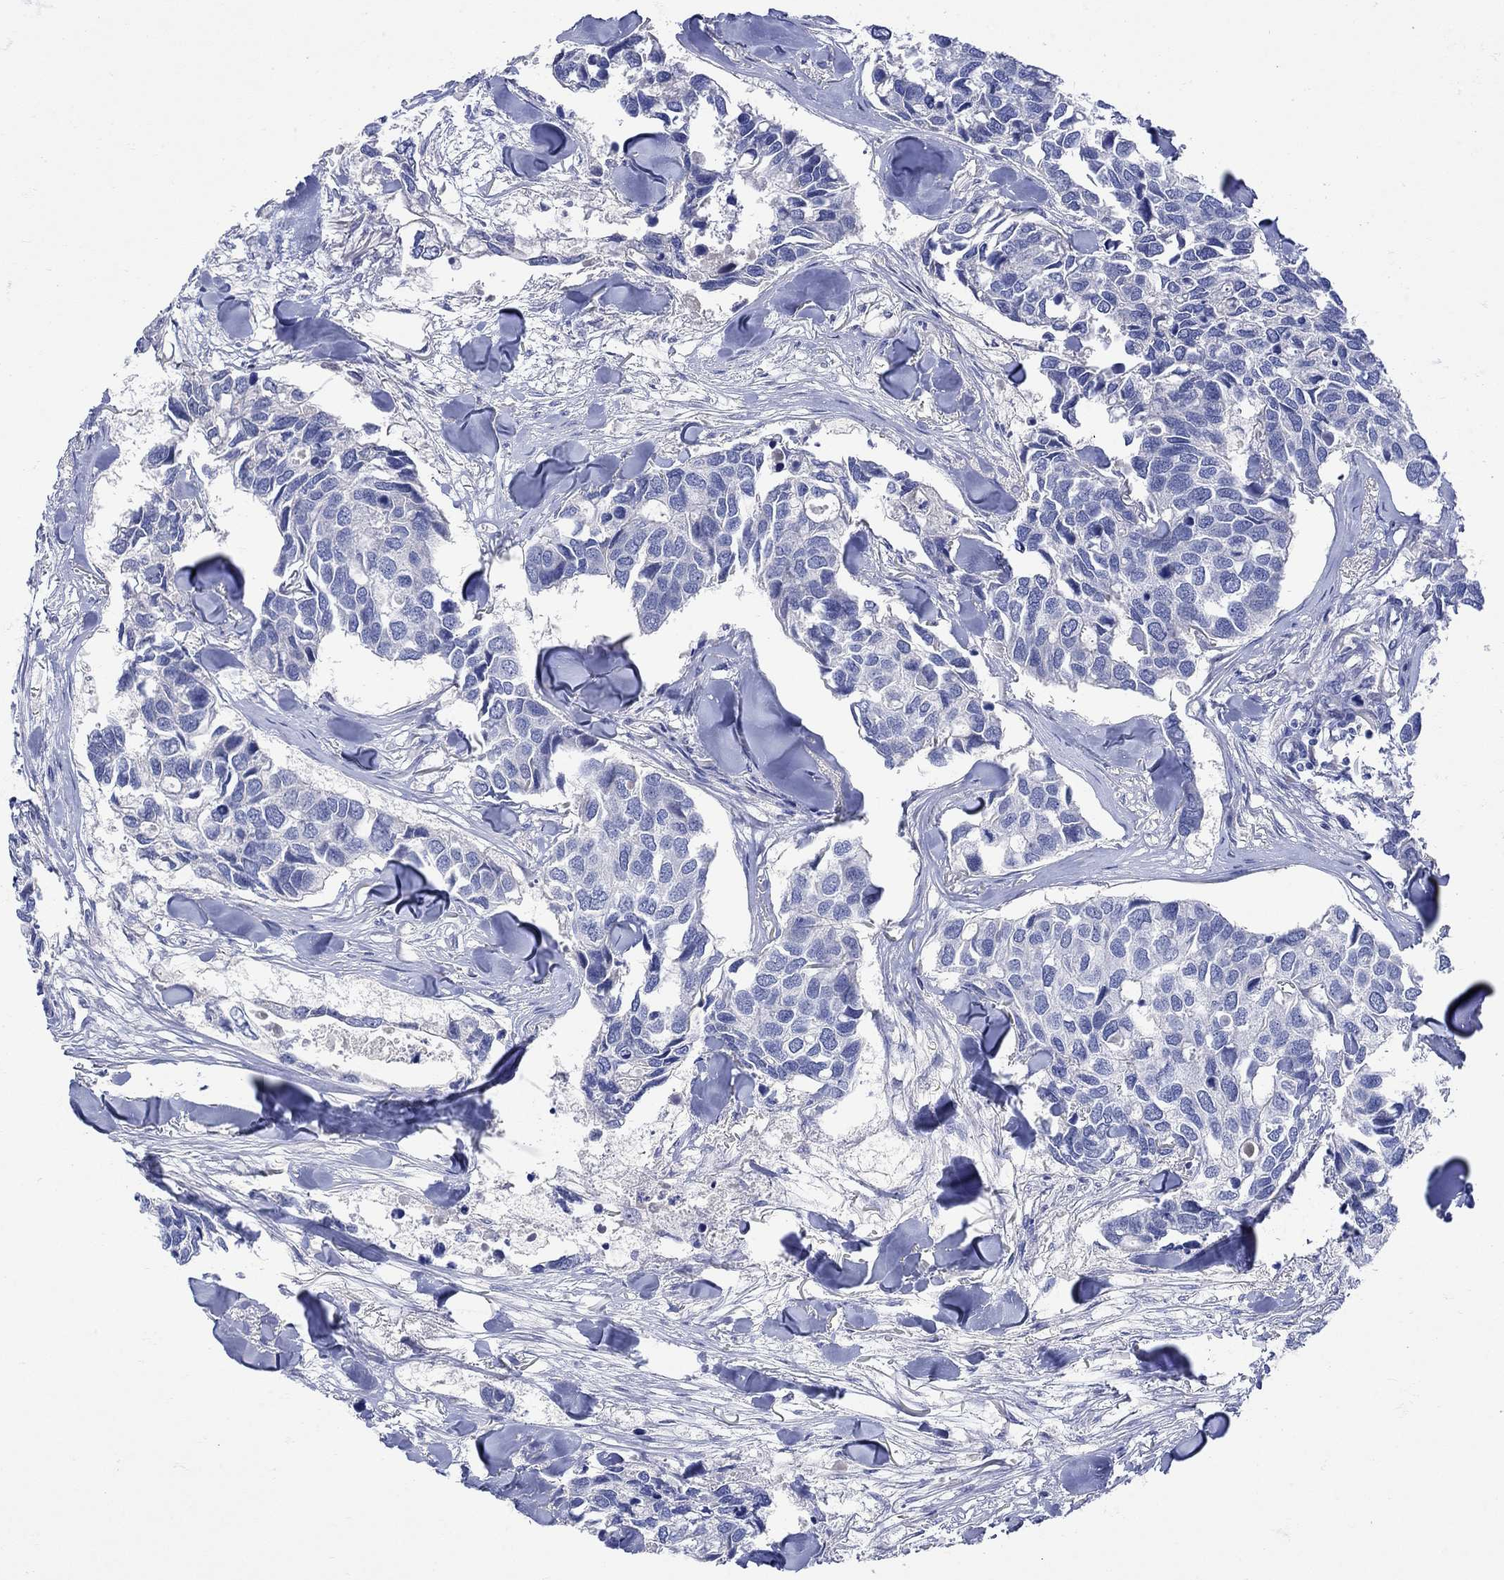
{"staining": {"intensity": "negative", "quantity": "none", "location": "none"}, "tissue": "breast cancer", "cell_type": "Tumor cells", "image_type": "cancer", "snomed": [{"axis": "morphology", "description": "Duct carcinoma"}, {"axis": "topography", "description": "Breast"}], "caption": "A high-resolution photomicrograph shows immunohistochemistry staining of breast infiltrating ductal carcinoma, which exhibits no significant staining in tumor cells. (Brightfield microscopy of DAB (3,3'-diaminobenzidine) IHC at high magnification).", "gene": "MSI1", "patient": {"sex": "female", "age": 83}}